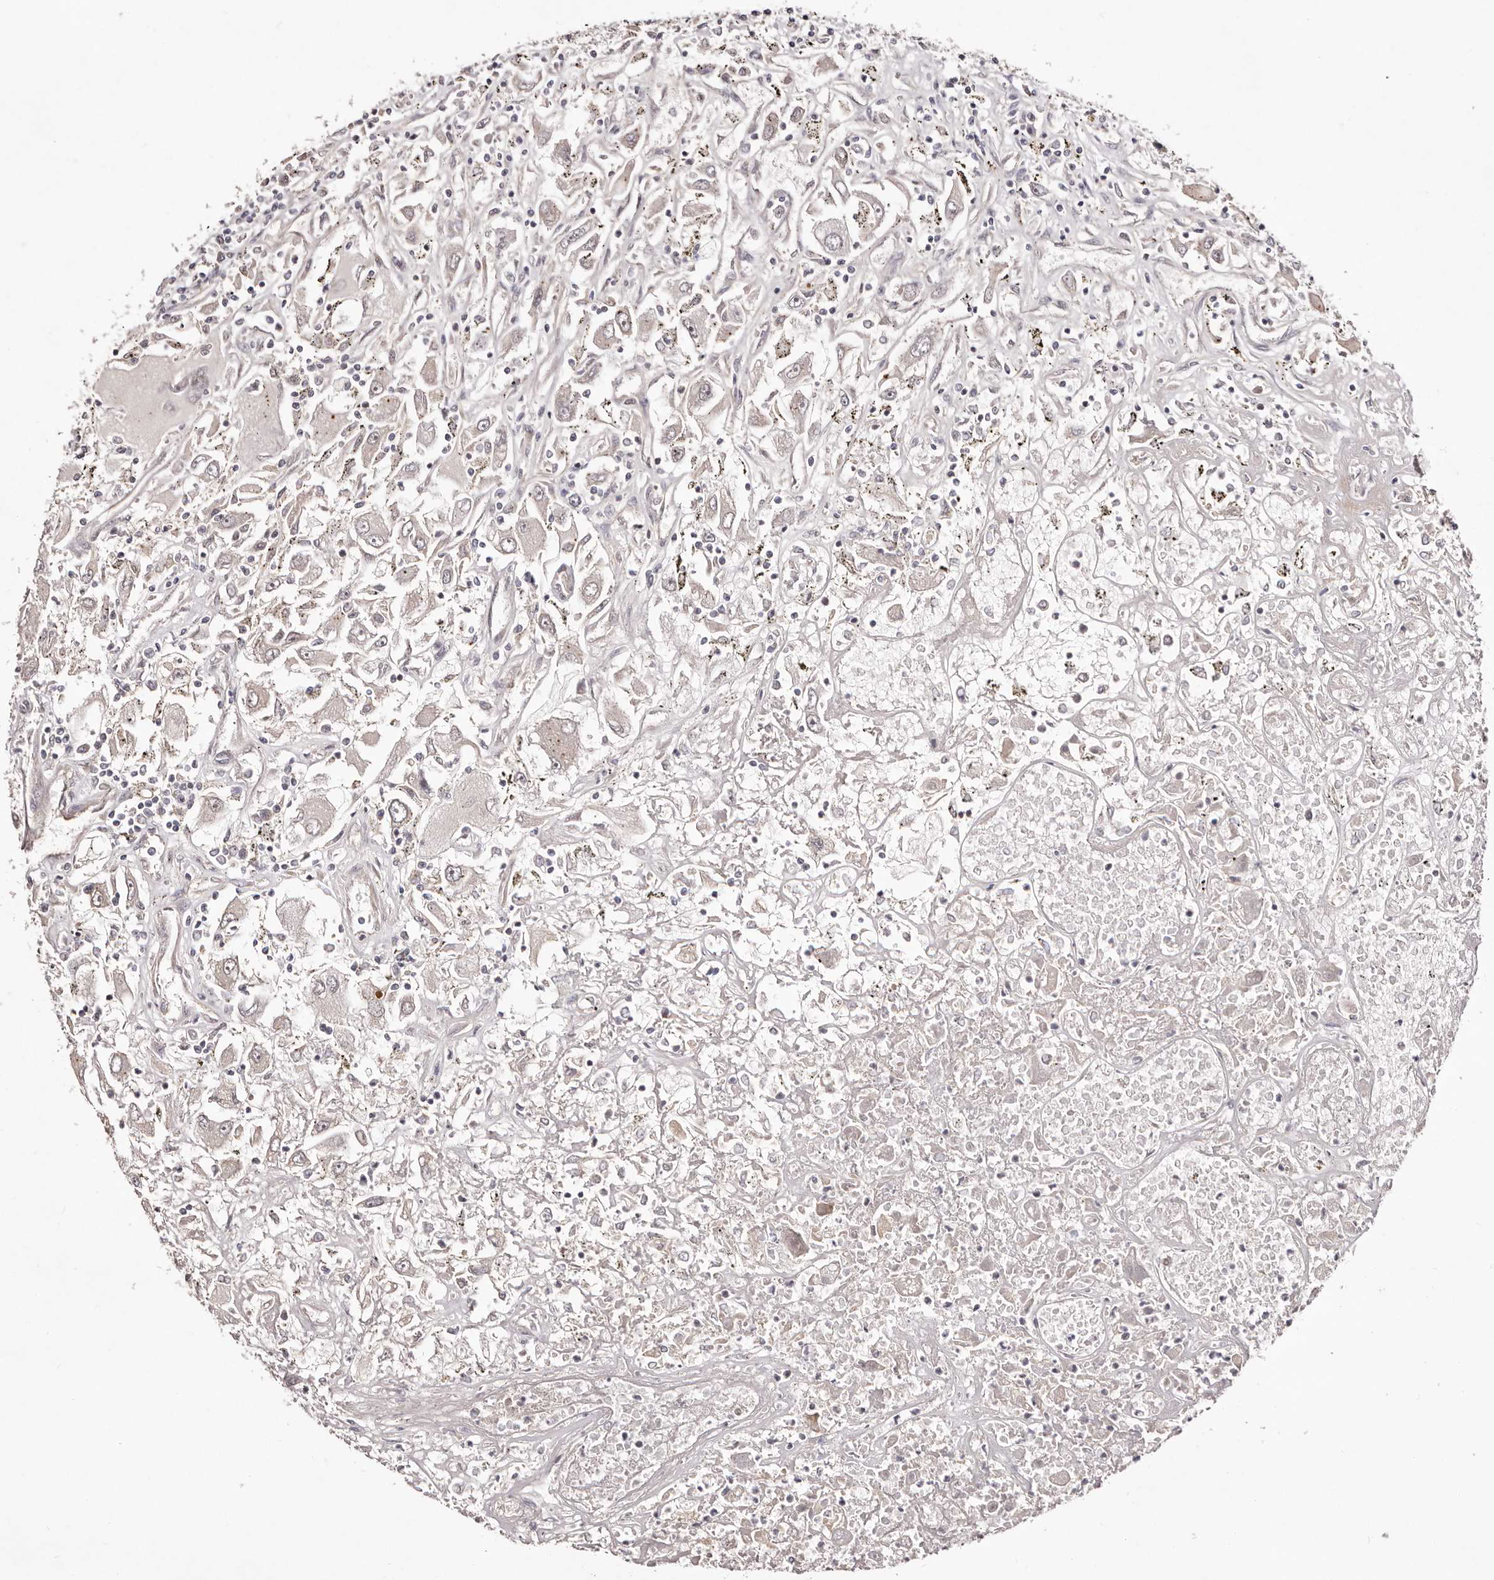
{"staining": {"intensity": "negative", "quantity": "none", "location": "none"}, "tissue": "renal cancer", "cell_type": "Tumor cells", "image_type": "cancer", "snomed": [{"axis": "morphology", "description": "Adenocarcinoma, NOS"}, {"axis": "topography", "description": "Kidney"}], "caption": "Tumor cells show no significant protein staining in renal cancer.", "gene": "EGR3", "patient": {"sex": "female", "age": 52}}